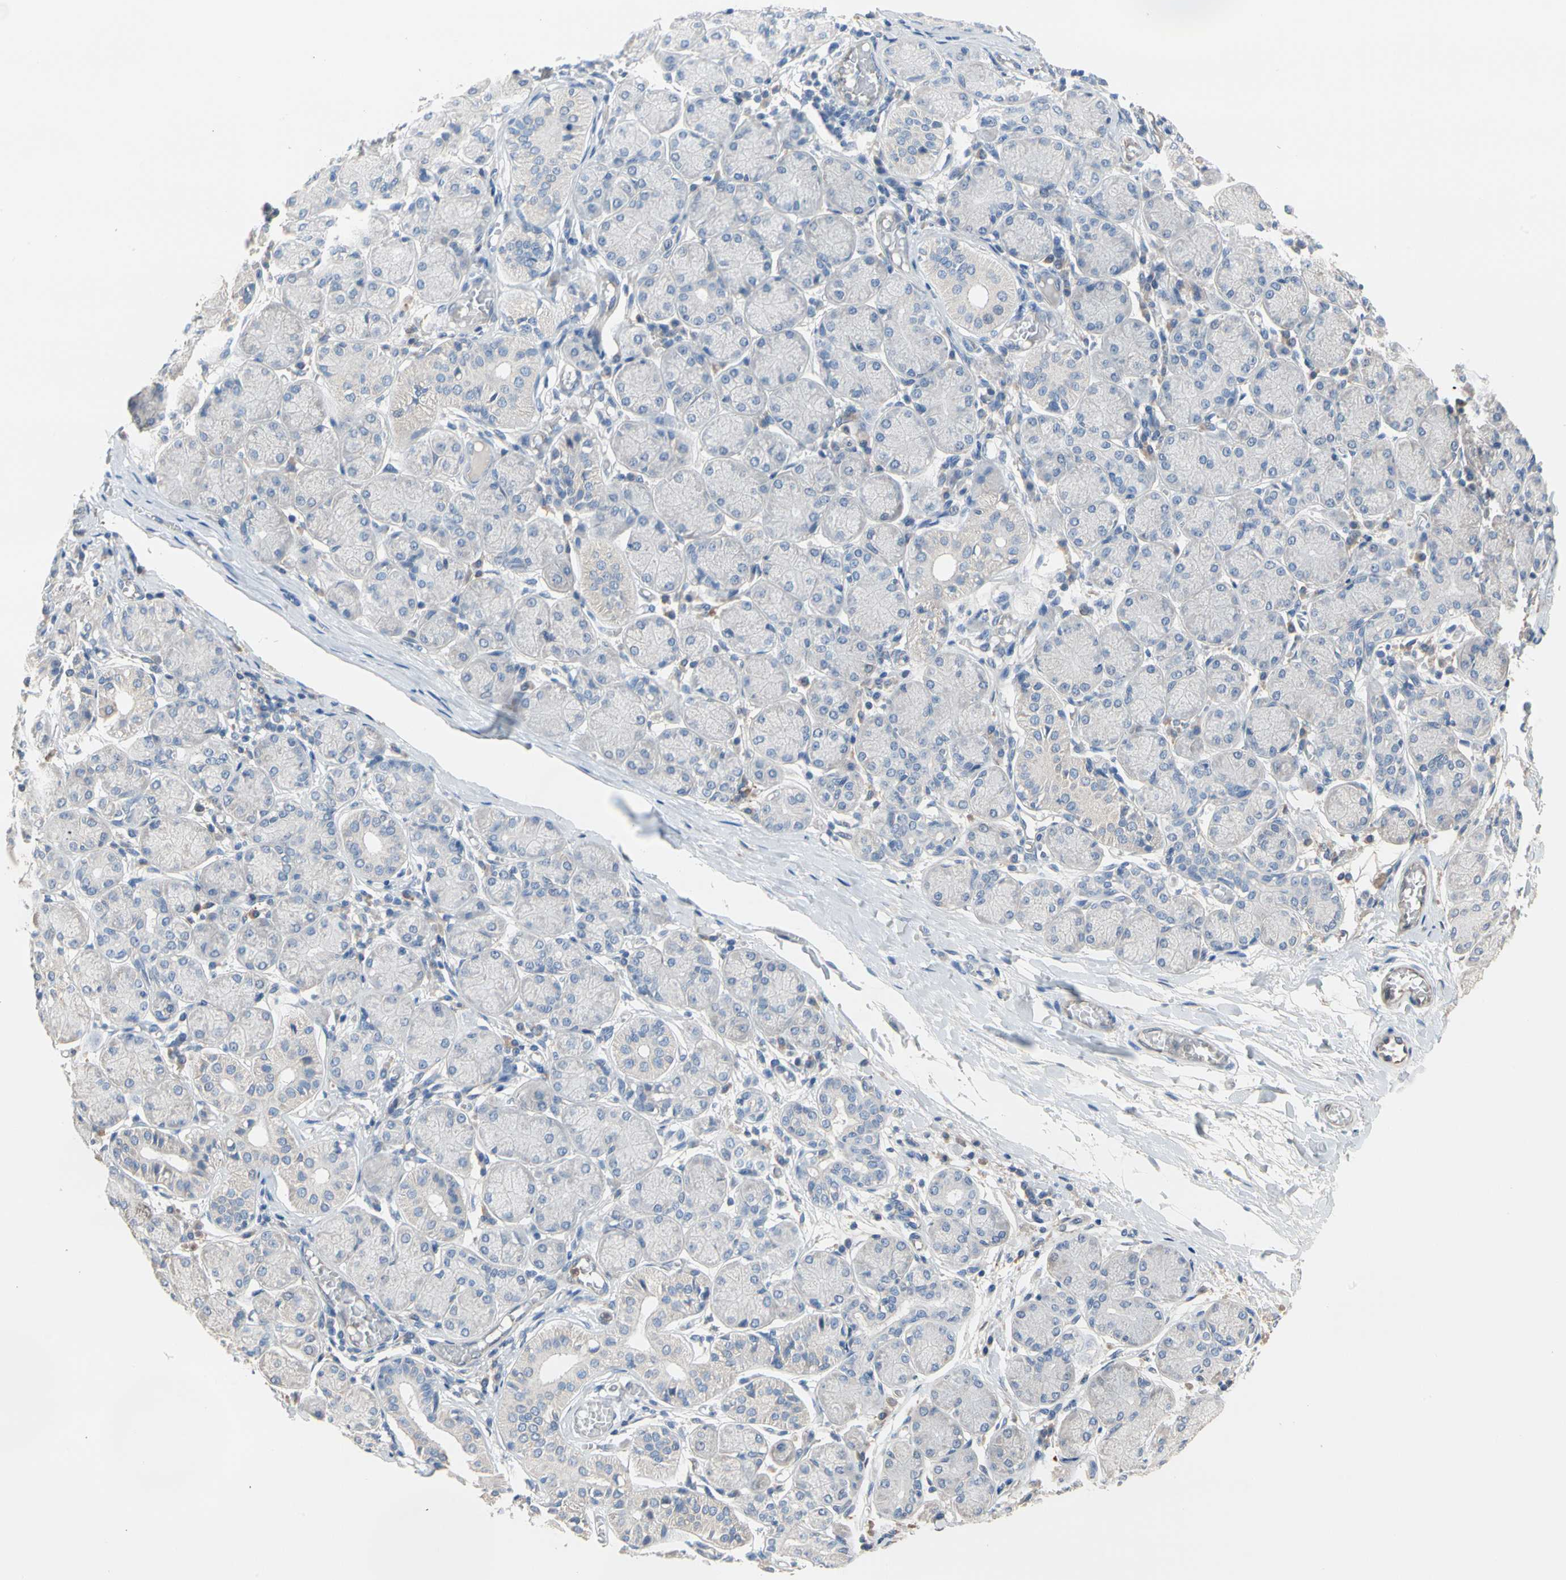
{"staining": {"intensity": "negative", "quantity": "none", "location": "none"}, "tissue": "salivary gland", "cell_type": "Glandular cells", "image_type": "normal", "snomed": [{"axis": "morphology", "description": "Normal tissue, NOS"}, {"axis": "topography", "description": "Salivary gland"}], "caption": "This is an immunohistochemistry image of unremarkable human salivary gland. There is no staining in glandular cells.", "gene": "BBOX1", "patient": {"sex": "female", "age": 24}}